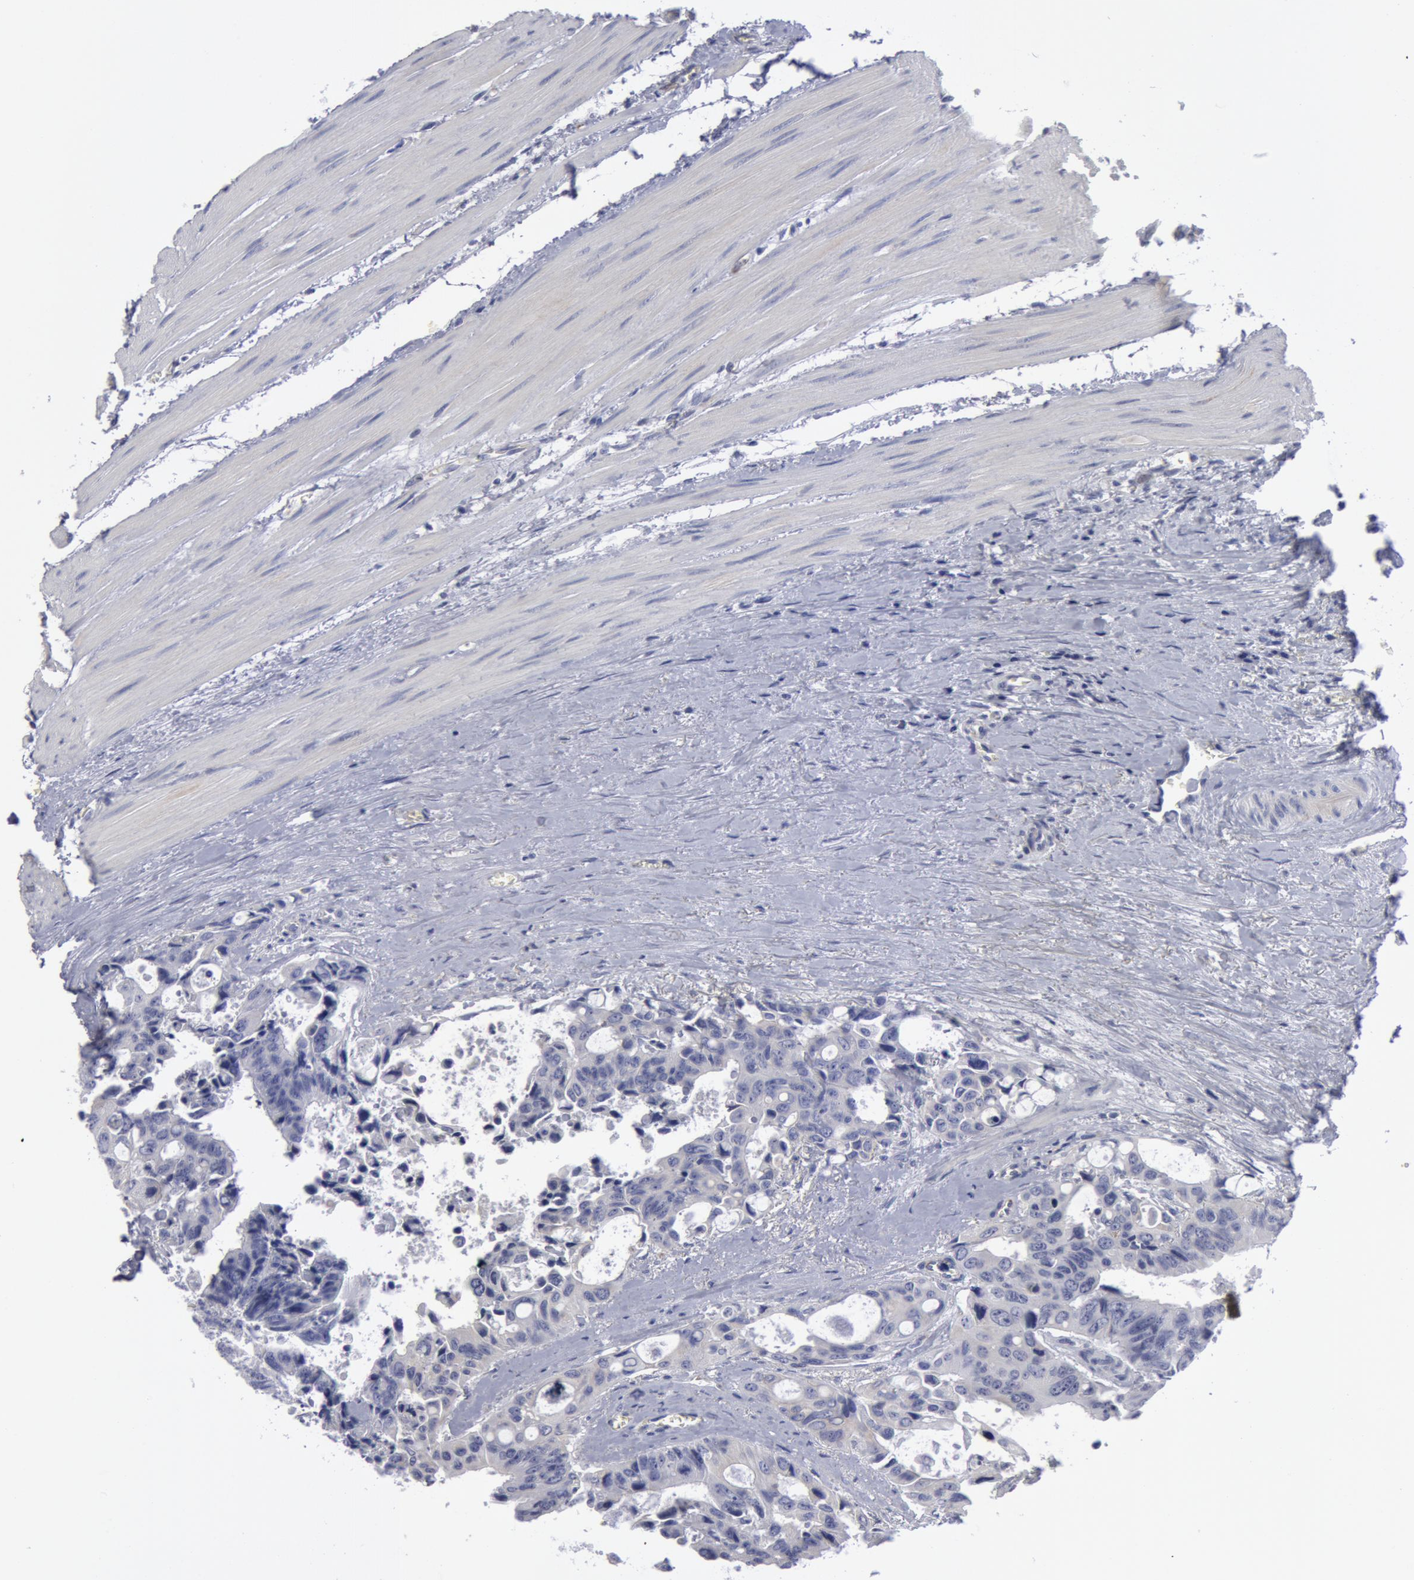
{"staining": {"intensity": "negative", "quantity": "none", "location": "none"}, "tissue": "colorectal cancer", "cell_type": "Tumor cells", "image_type": "cancer", "snomed": [{"axis": "morphology", "description": "Adenocarcinoma, NOS"}, {"axis": "topography", "description": "Rectum"}], "caption": "Immunohistochemistry (IHC) of human colorectal adenocarcinoma demonstrates no staining in tumor cells.", "gene": "SMC1B", "patient": {"sex": "male", "age": 76}}